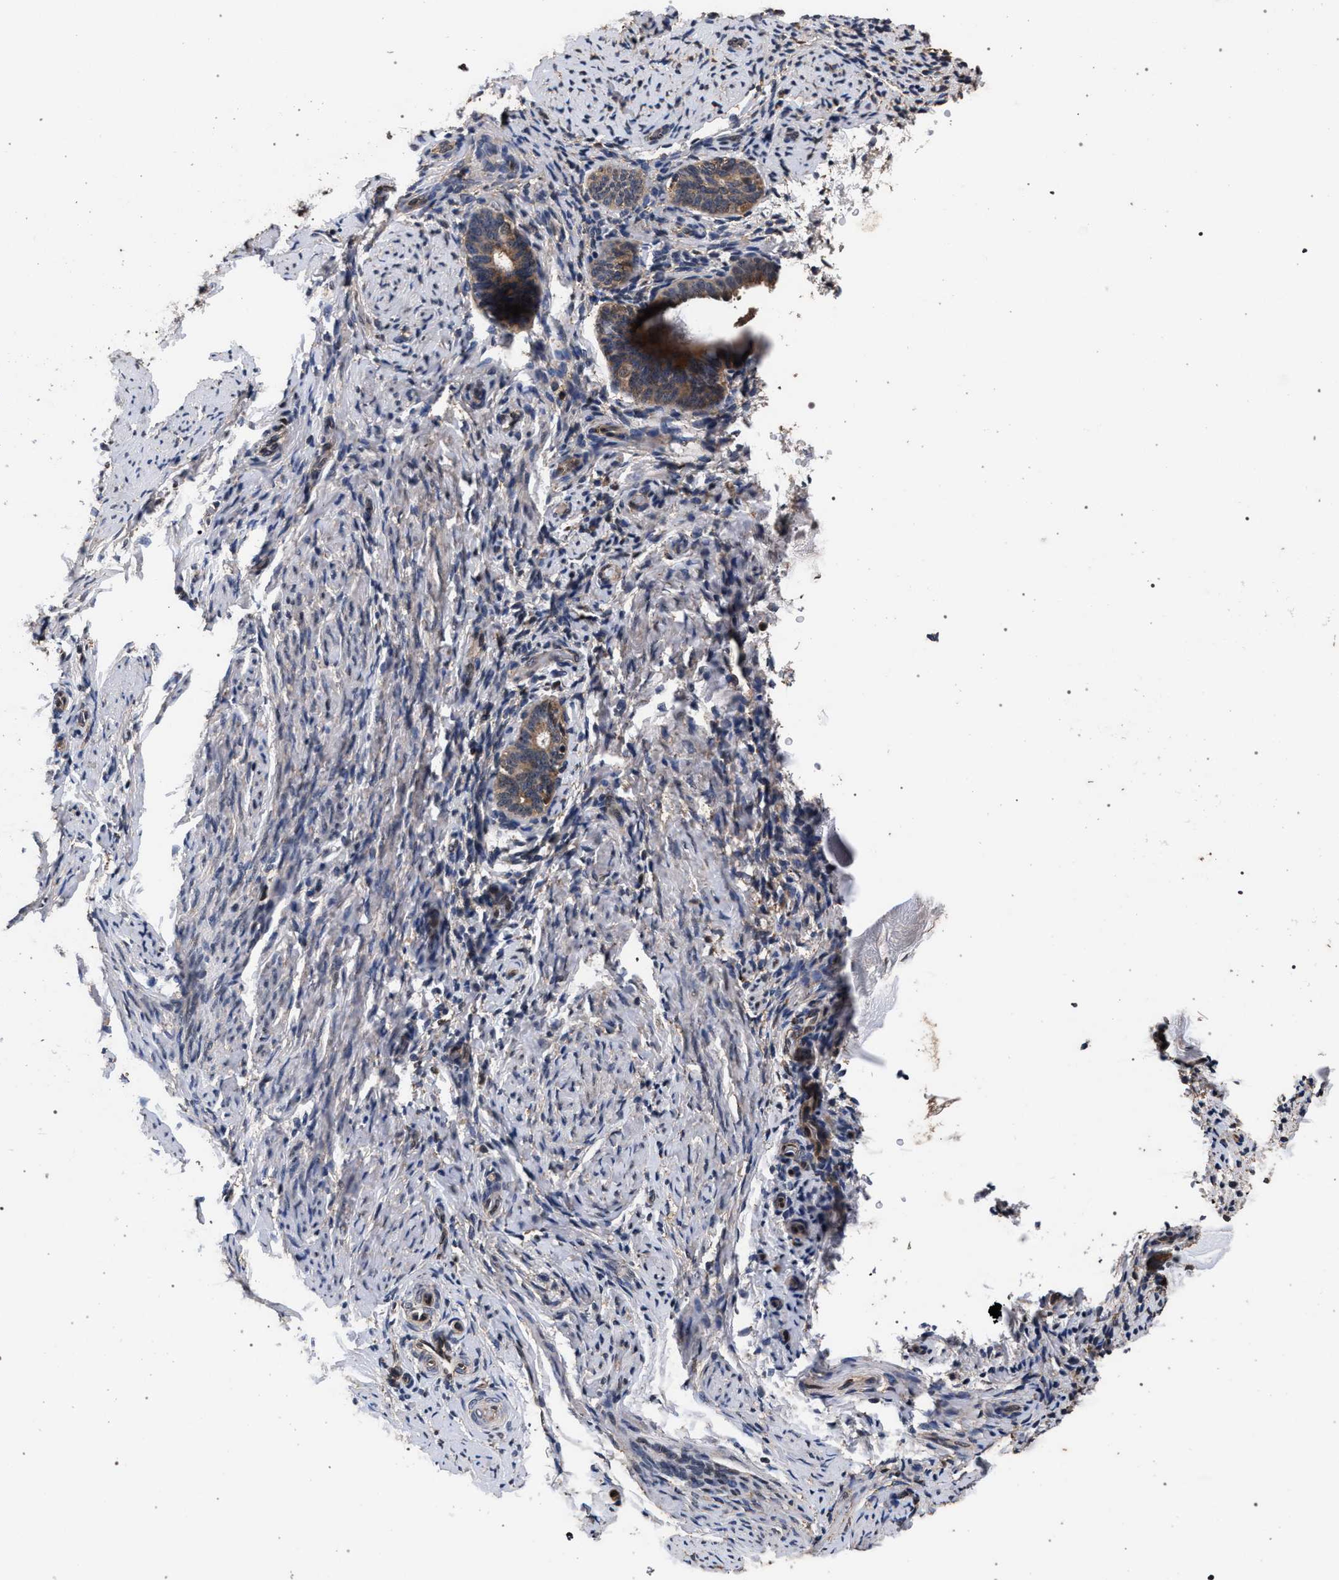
{"staining": {"intensity": "weak", "quantity": "<25%", "location": "cytoplasmic/membranous"}, "tissue": "endometrium", "cell_type": "Cells in endometrial stroma", "image_type": "normal", "snomed": [{"axis": "morphology", "description": "Normal tissue, NOS"}, {"axis": "topography", "description": "Endometrium"}], "caption": "The IHC histopathology image has no significant expression in cells in endometrial stroma of endometrium.", "gene": "ACOX1", "patient": {"sex": "female", "age": 51}}